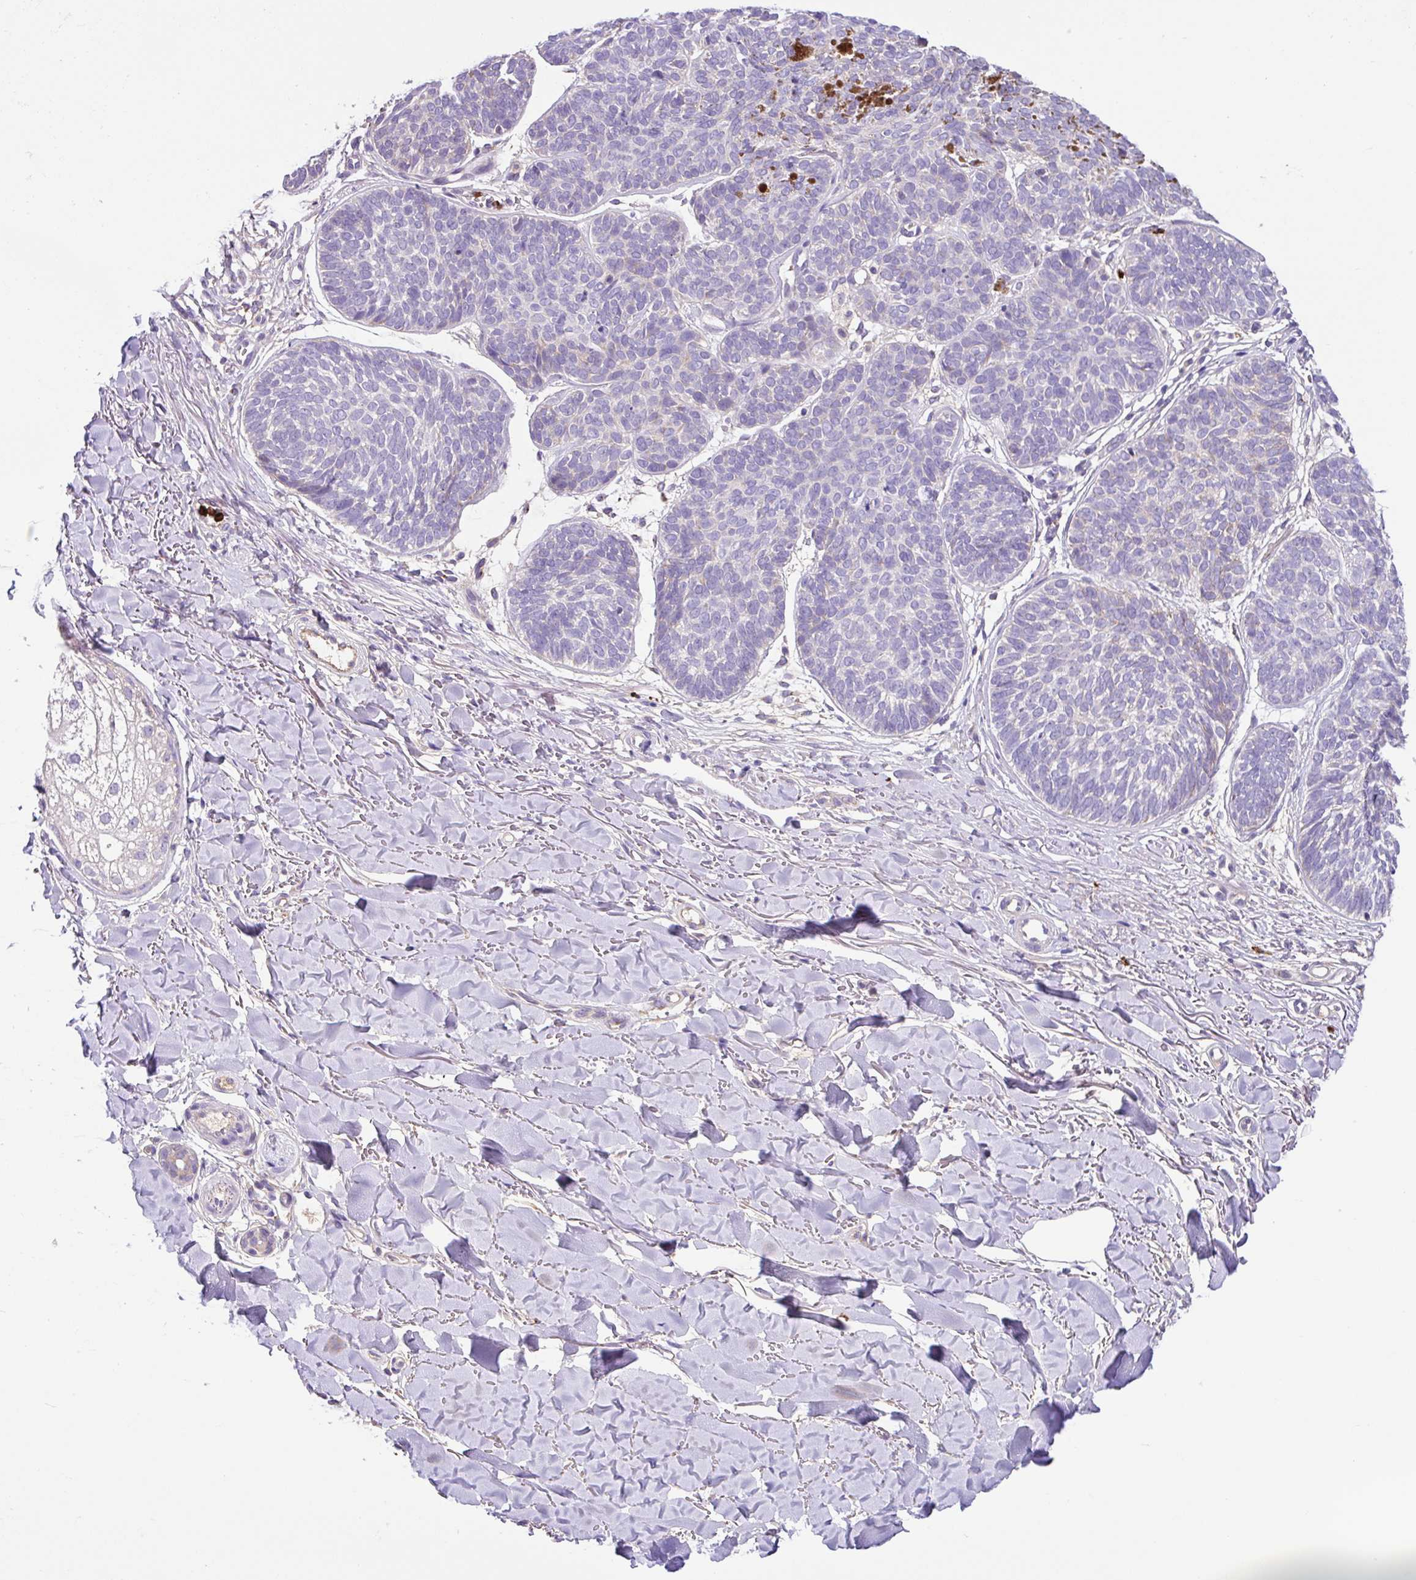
{"staining": {"intensity": "negative", "quantity": "none", "location": "none"}, "tissue": "skin cancer", "cell_type": "Tumor cells", "image_type": "cancer", "snomed": [{"axis": "morphology", "description": "Basal cell carcinoma"}, {"axis": "topography", "description": "Skin"}, {"axis": "topography", "description": "Skin of neck"}, {"axis": "topography", "description": "Skin of shoulder"}, {"axis": "topography", "description": "Skin of back"}], "caption": "Tumor cells show no significant staining in skin cancer.", "gene": "CRISP3", "patient": {"sex": "male", "age": 80}}